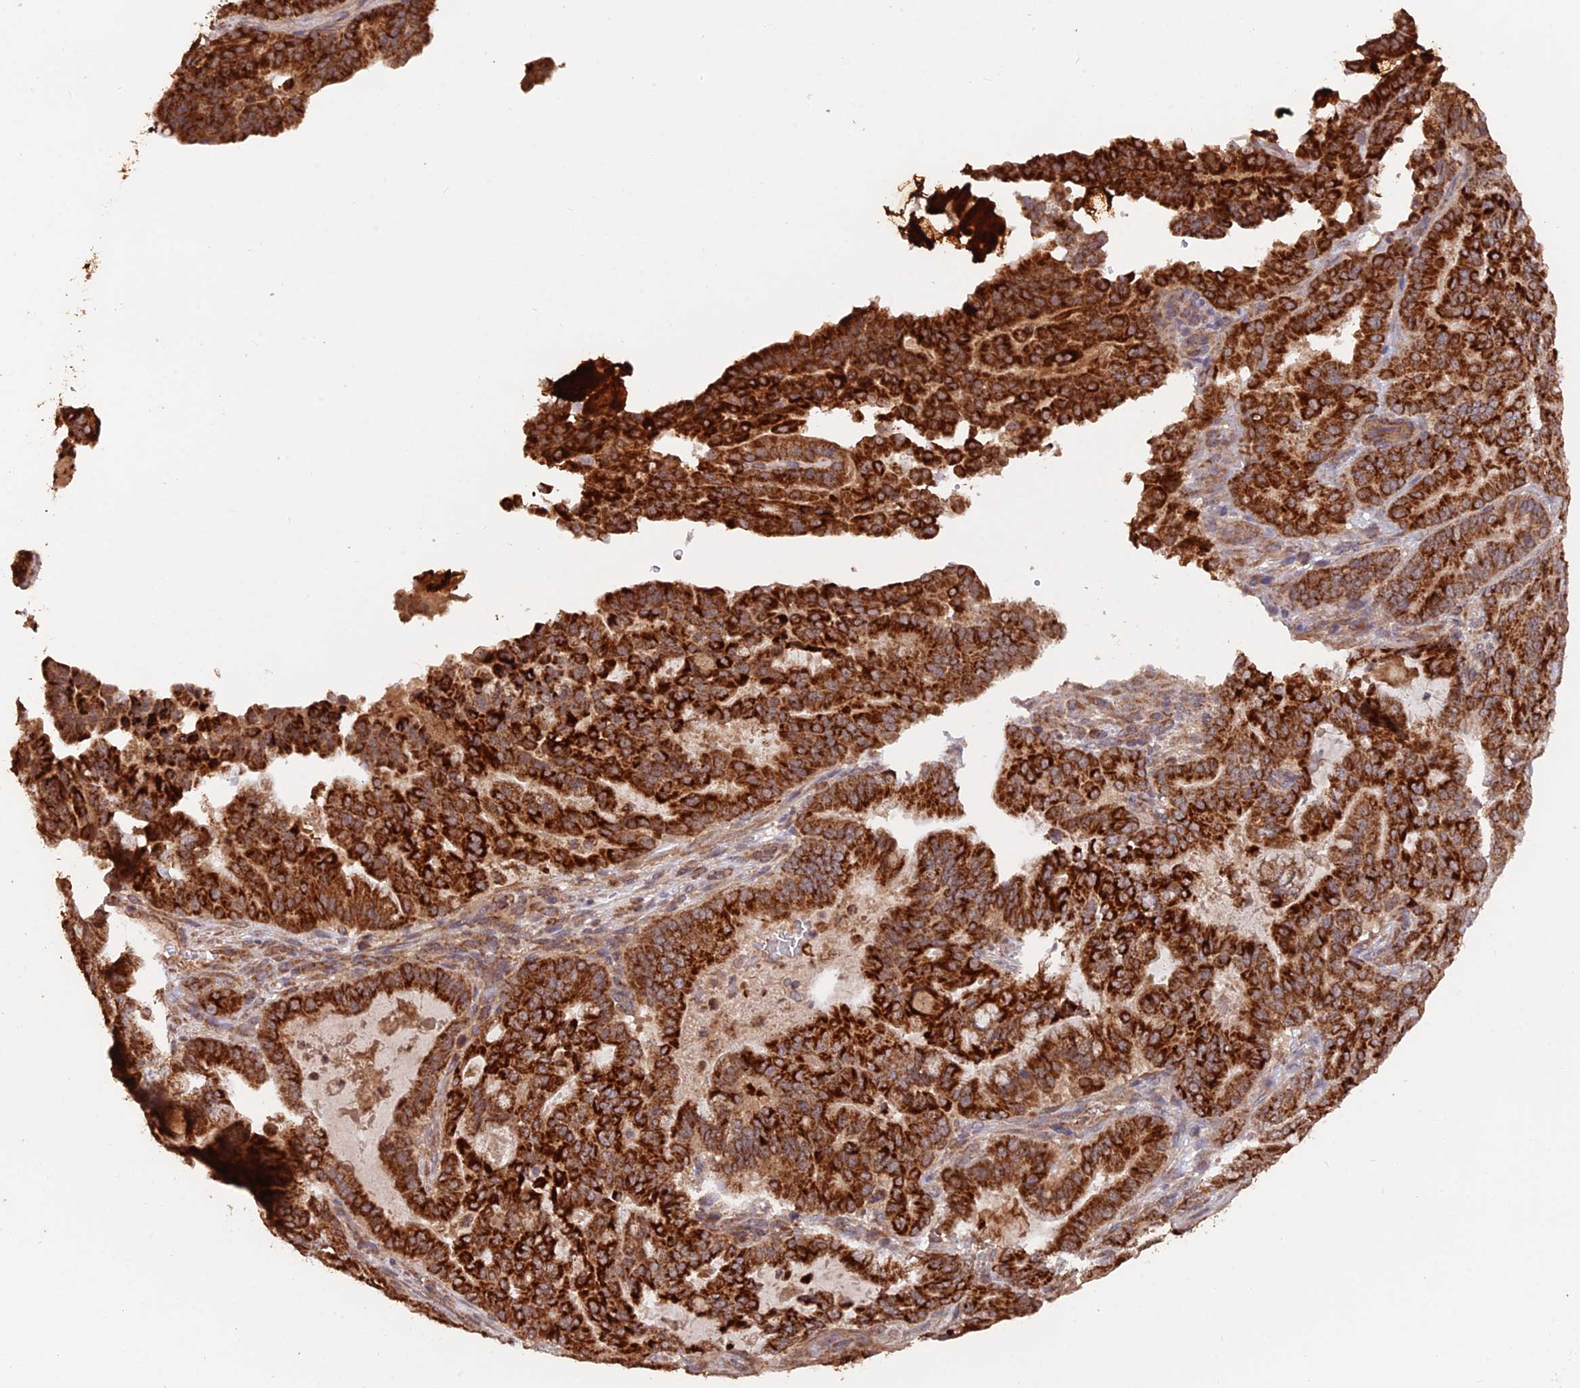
{"staining": {"intensity": "strong", "quantity": ">75%", "location": "cytoplasmic/membranous"}, "tissue": "pancreatic cancer", "cell_type": "Tumor cells", "image_type": "cancer", "snomed": [{"axis": "morphology", "description": "Adenocarcinoma, NOS"}, {"axis": "topography", "description": "Pancreas"}], "caption": "A high-resolution image shows immunohistochemistry staining of adenocarcinoma (pancreatic), which demonstrates strong cytoplasmic/membranous staining in about >75% of tumor cells.", "gene": "IFT22", "patient": {"sex": "male", "age": 63}}